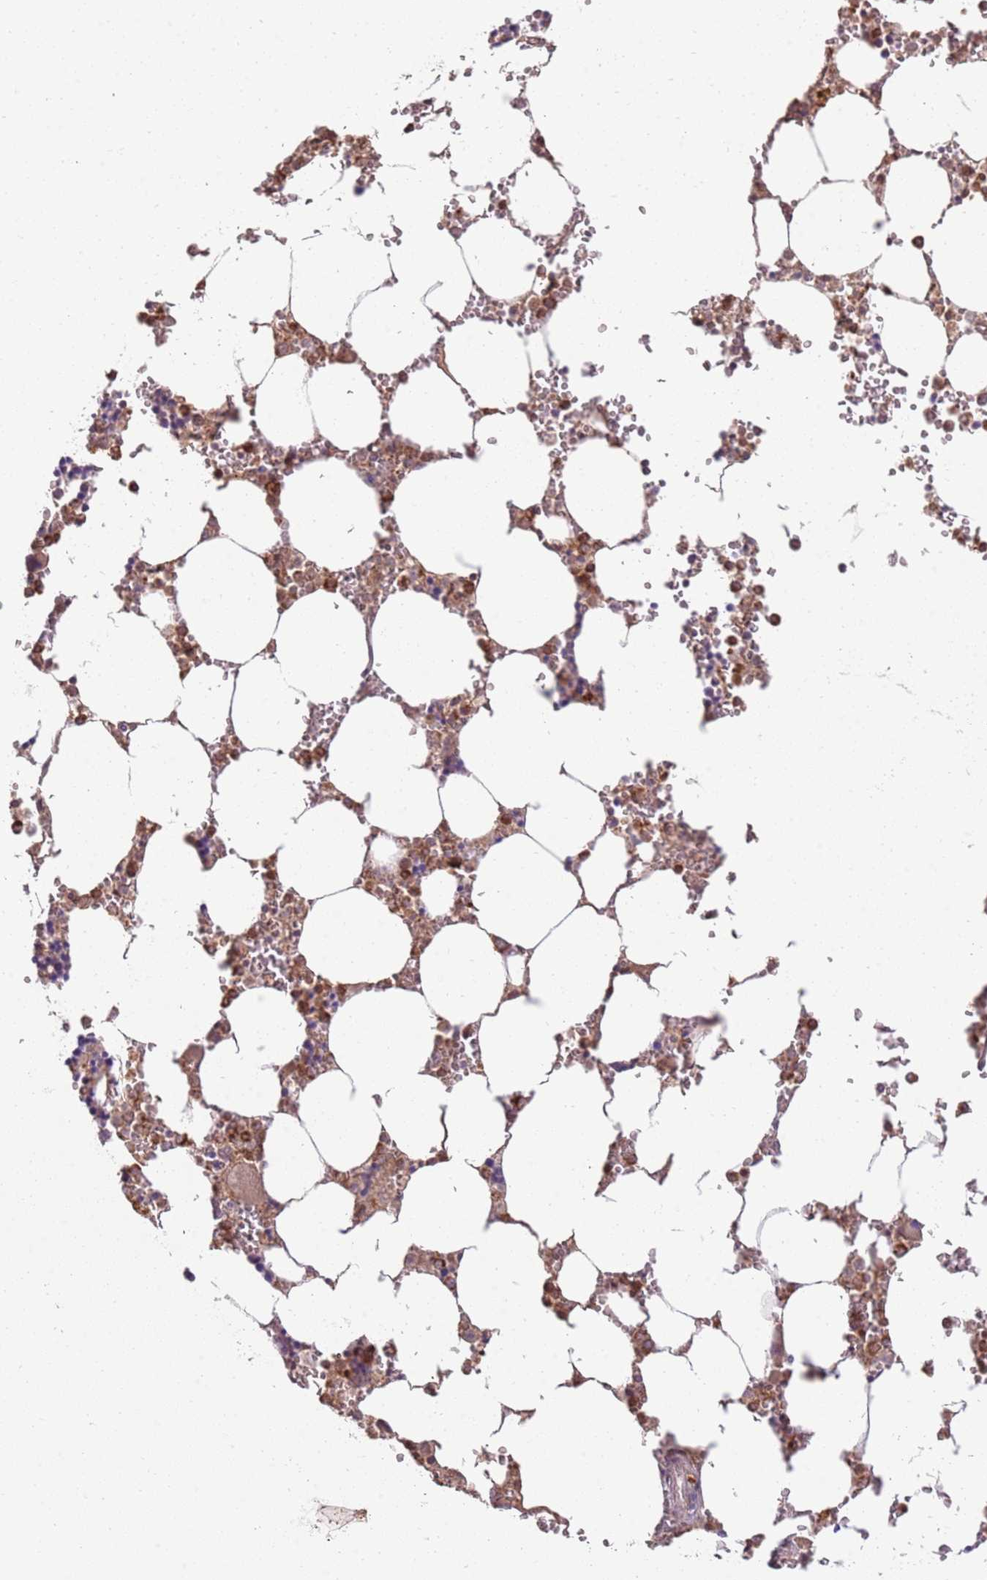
{"staining": {"intensity": "strong", "quantity": "25%-75%", "location": "cytoplasmic/membranous"}, "tissue": "bone marrow", "cell_type": "Hematopoietic cells", "image_type": "normal", "snomed": [{"axis": "morphology", "description": "Normal tissue, NOS"}, {"axis": "topography", "description": "Bone marrow"}], "caption": "Hematopoietic cells exhibit high levels of strong cytoplasmic/membranous staining in about 25%-75% of cells in unremarkable human bone marrow.", "gene": "NBPF4", "patient": {"sex": "male", "age": 64}}